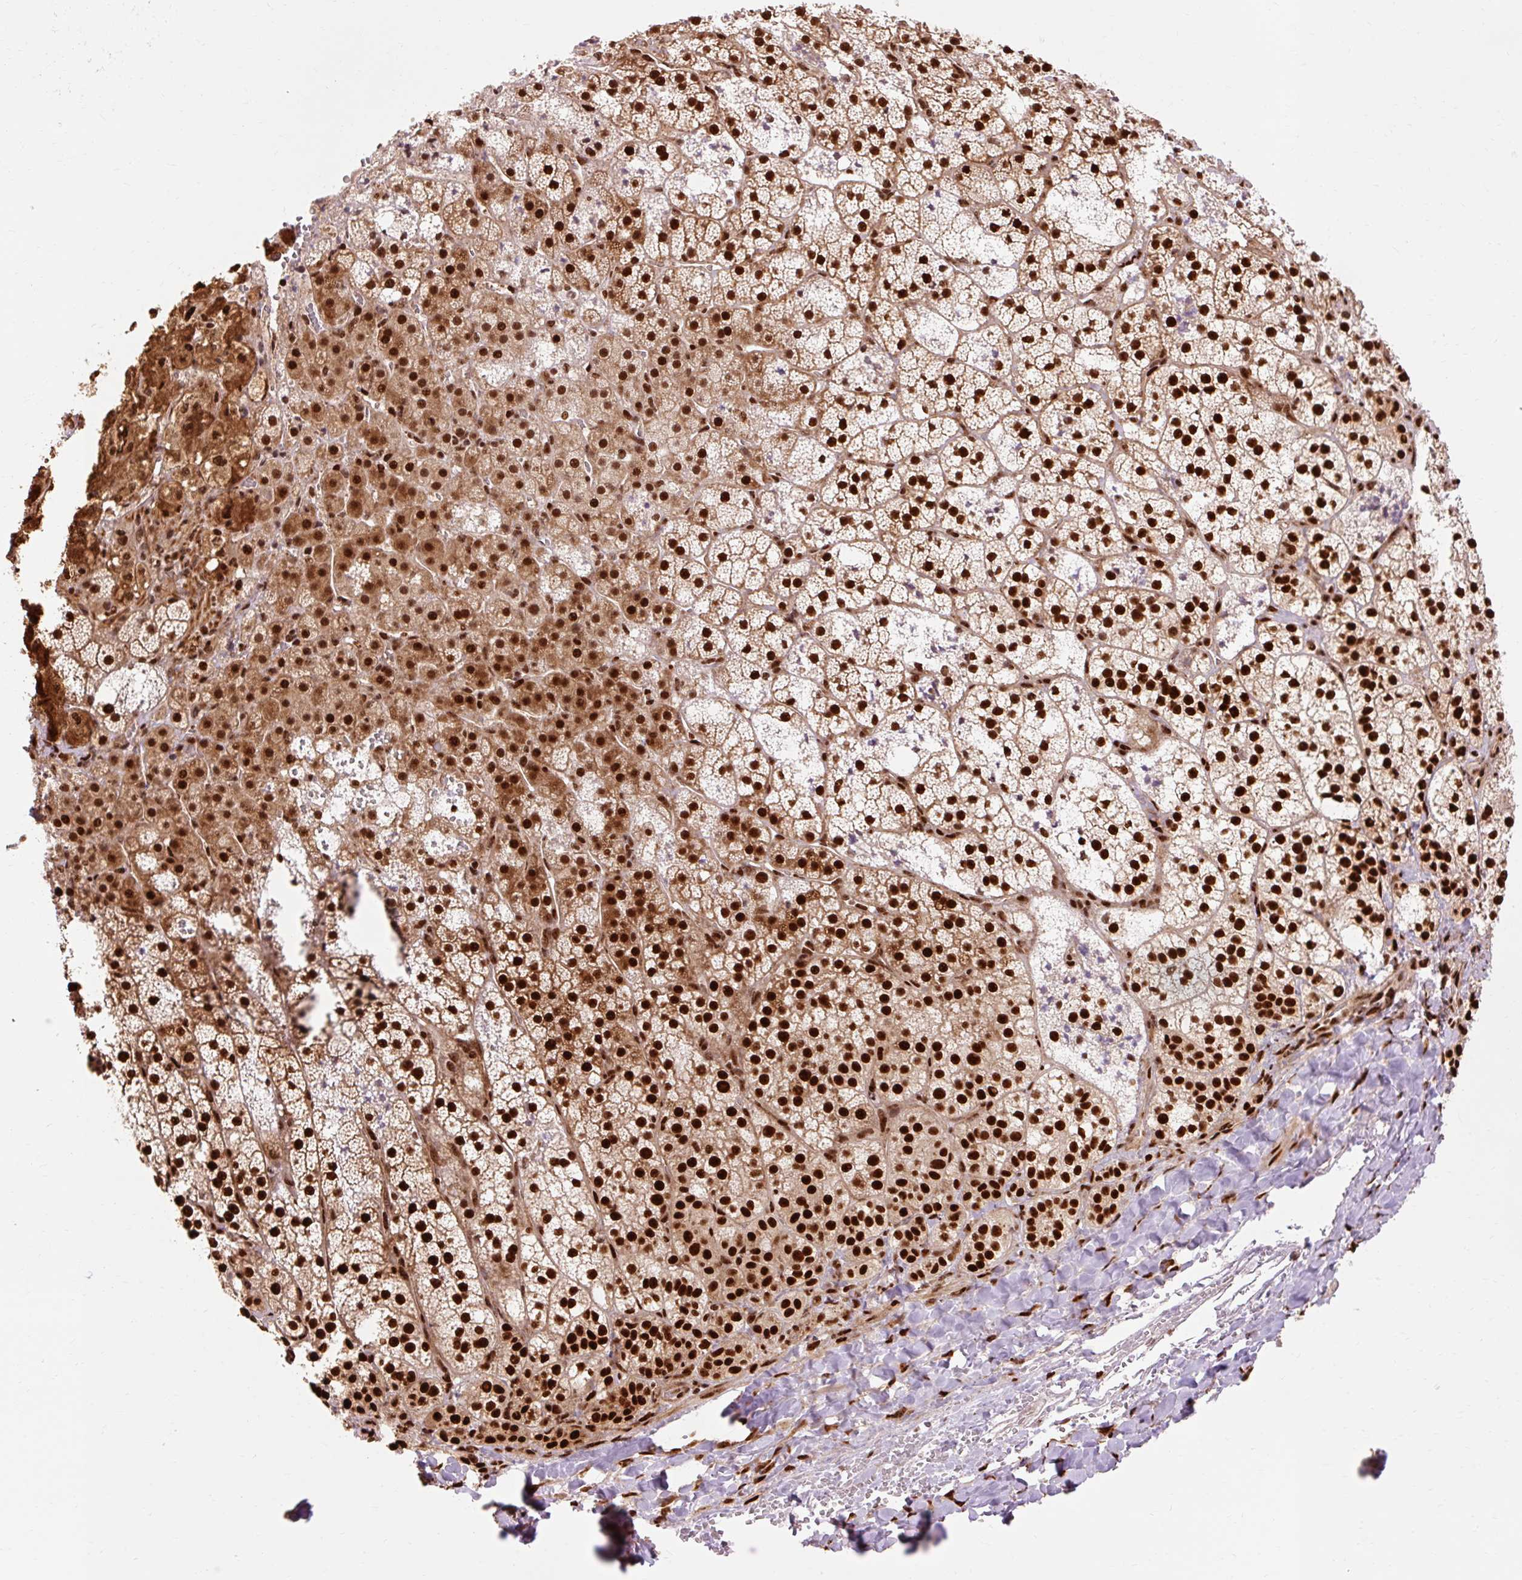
{"staining": {"intensity": "strong", "quantity": ">75%", "location": "nuclear"}, "tissue": "adrenal gland", "cell_type": "Glandular cells", "image_type": "normal", "snomed": [{"axis": "morphology", "description": "Normal tissue, NOS"}, {"axis": "topography", "description": "Adrenal gland"}], "caption": "Immunohistochemistry (IHC) (DAB) staining of normal human adrenal gland reveals strong nuclear protein expression in approximately >75% of glandular cells. (IHC, brightfield microscopy, high magnification).", "gene": "MECOM", "patient": {"sex": "male", "age": 53}}